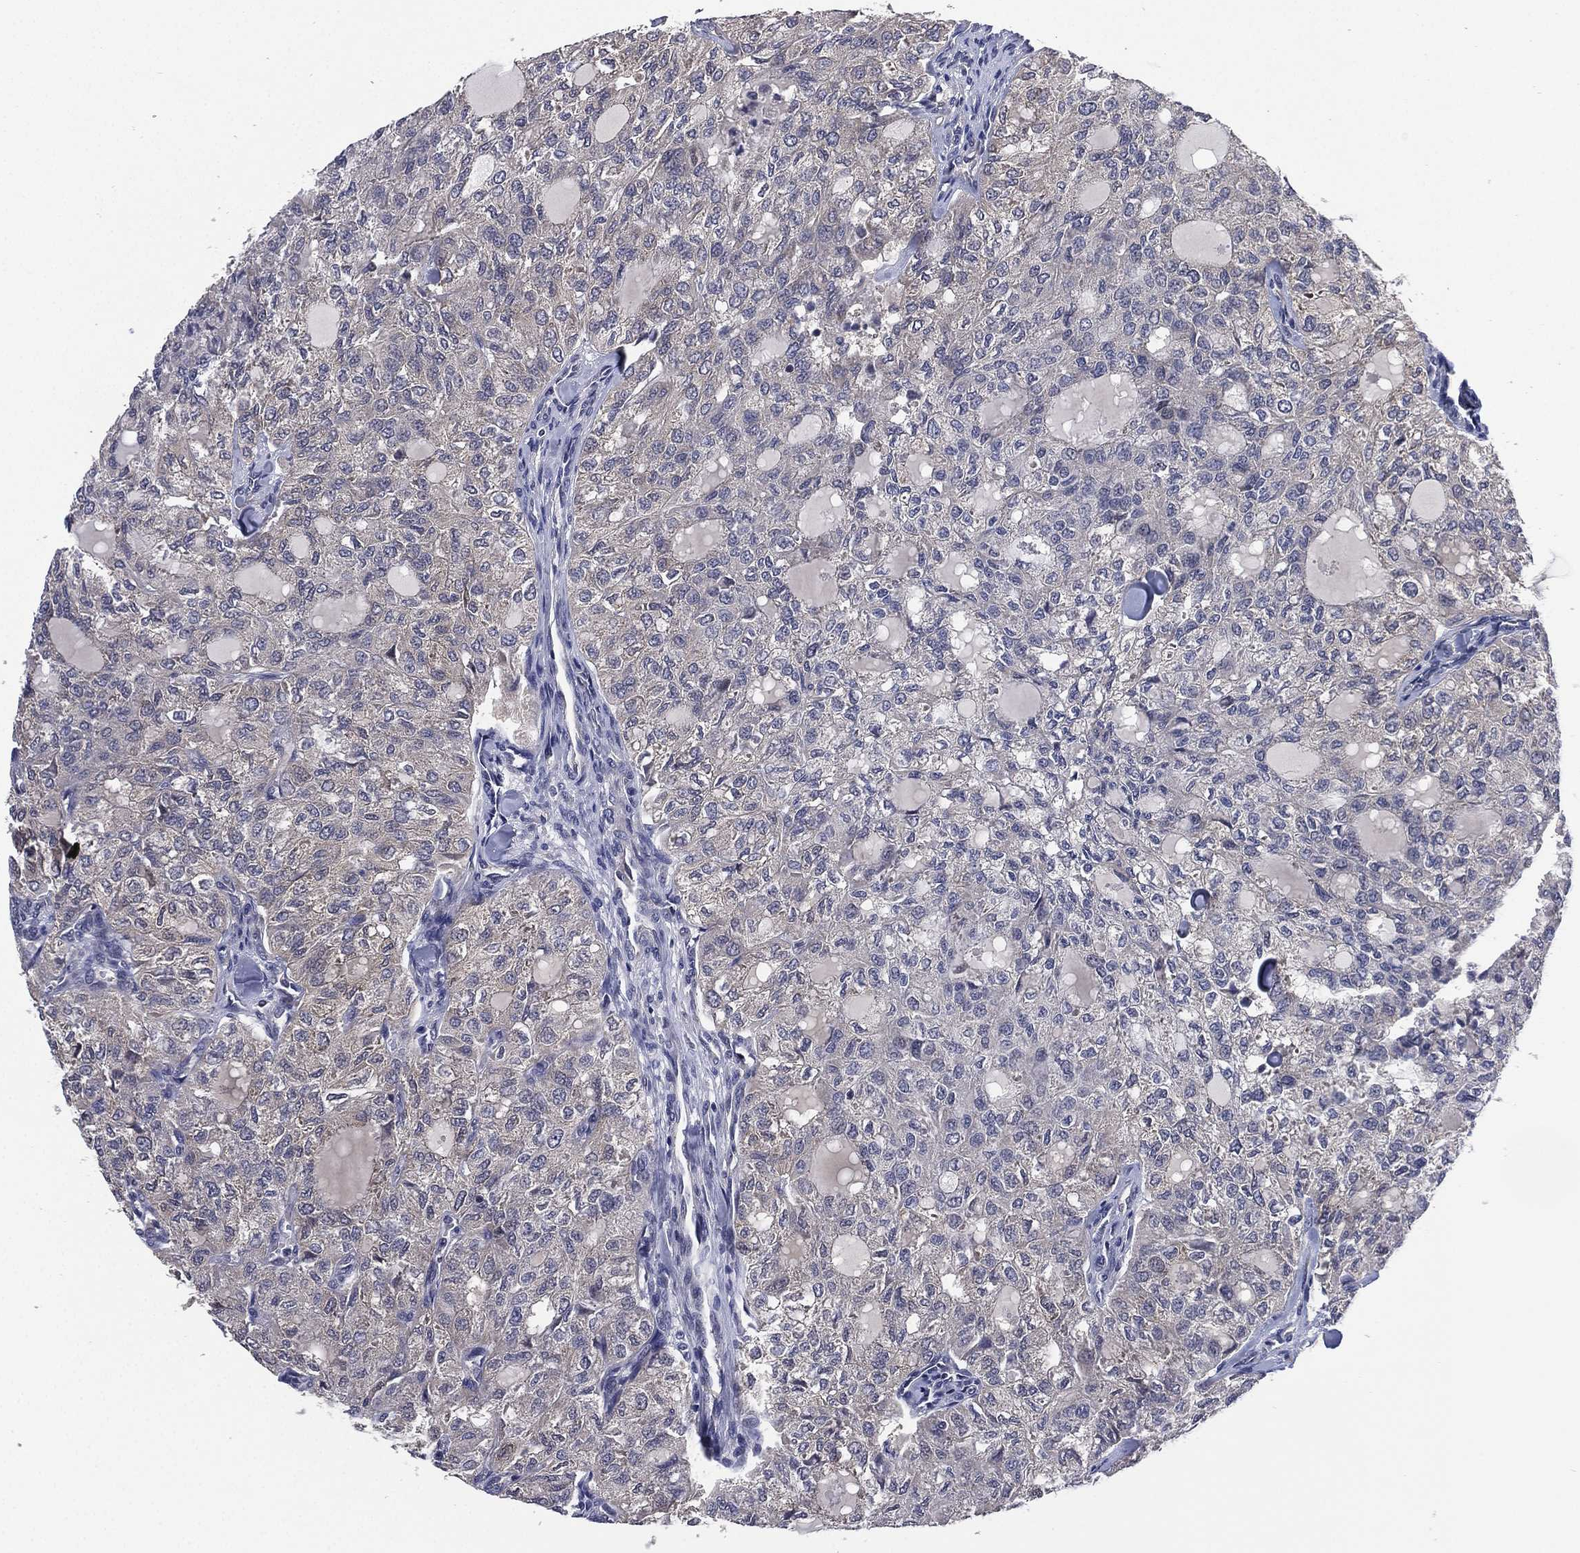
{"staining": {"intensity": "negative", "quantity": "none", "location": "none"}, "tissue": "thyroid cancer", "cell_type": "Tumor cells", "image_type": "cancer", "snomed": [{"axis": "morphology", "description": "Follicular adenoma carcinoma, NOS"}, {"axis": "topography", "description": "Thyroid gland"}], "caption": "There is no significant expression in tumor cells of follicular adenoma carcinoma (thyroid).", "gene": "SELENOO", "patient": {"sex": "male", "age": 75}}